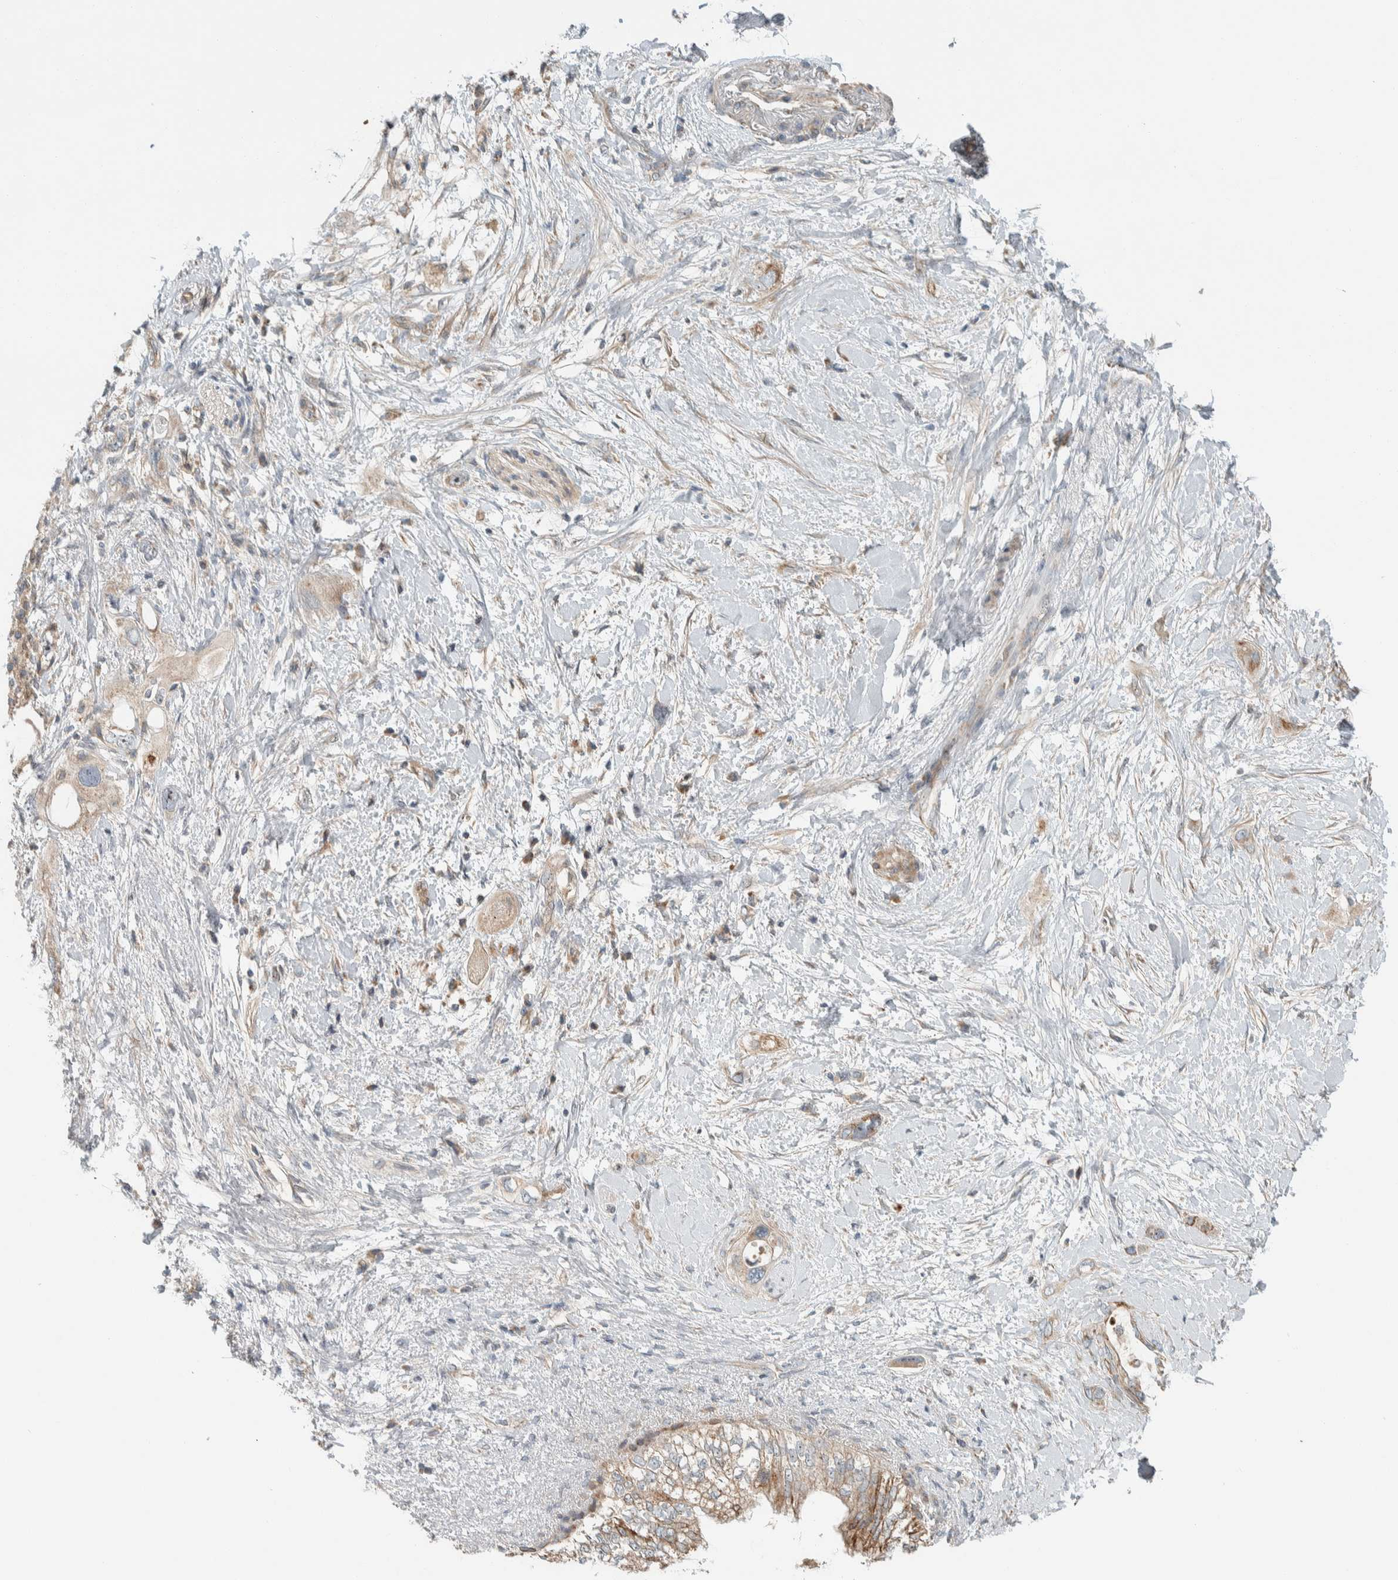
{"staining": {"intensity": "moderate", "quantity": ">75%", "location": "cytoplasmic/membranous"}, "tissue": "pancreatic cancer", "cell_type": "Tumor cells", "image_type": "cancer", "snomed": [{"axis": "morphology", "description": "Adenocarcinoma, NOS"}, {"axis": "topography", "description": "Pancreas"}], "caption": "Protein analysis of pancreatic cancer (adenocarcinoma) tissue exhibits moderate cytoplasmic/membranous expression in about >75% of tumor cells. (DAB IHC with brightfield microscopy, high magnification).", "gene": "SLFN12L", "patient": {"sex": "female", "age": 56}}